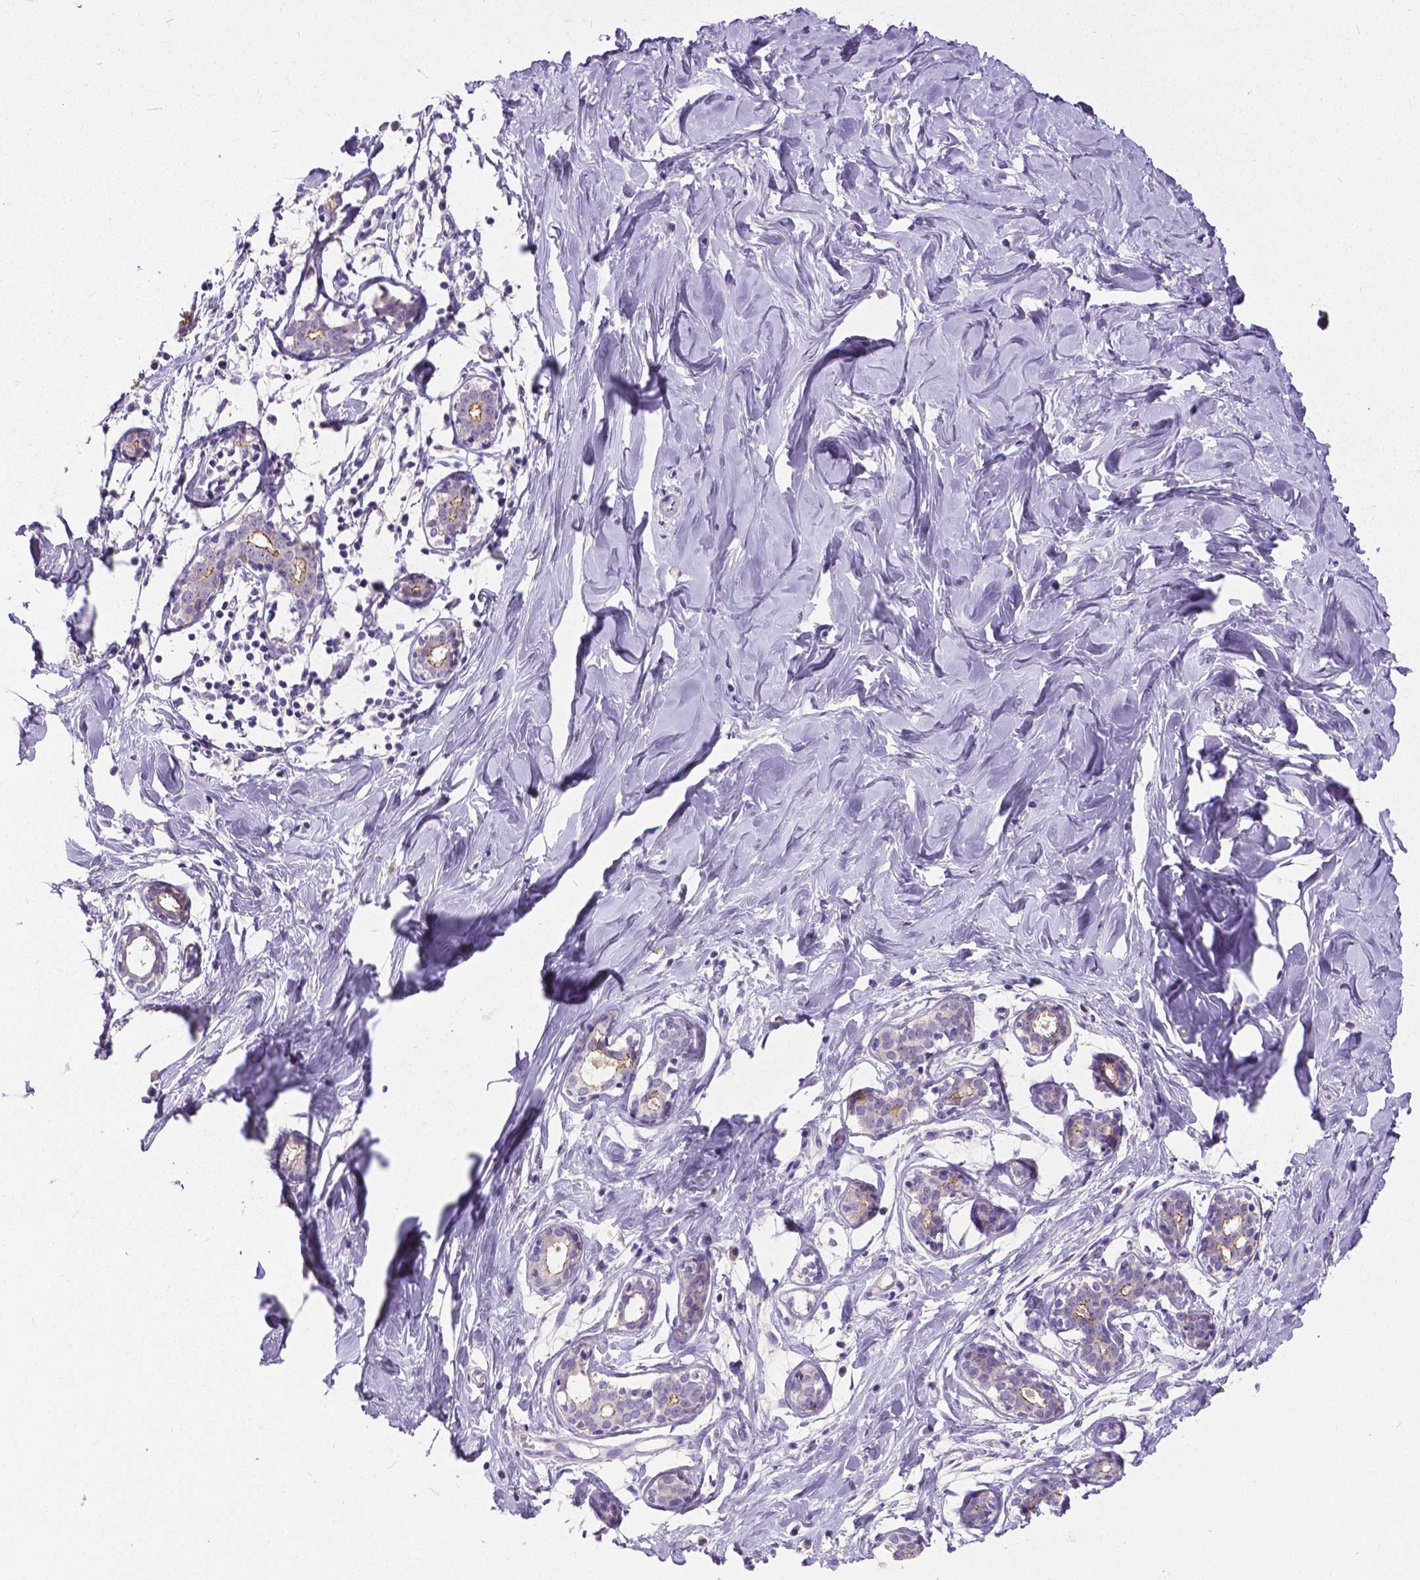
{"staining": {"intensity": "negative", "quantity": "none", "location": "none"}, "tissue": "breast", "cell_type": "Adipocytes", "image_type": "normal", "snomed": [{"axis": "morphology", "description": "Normal tissue, NOS"}, {"axis": "topography", "description": "Breast"}], "caption": "DAB immunohistochemical staining of benign human breast exhibits no significant positivity in adipocytes.", "gene": "OCLN", "patient": {"sex": "female", "age": 27}}